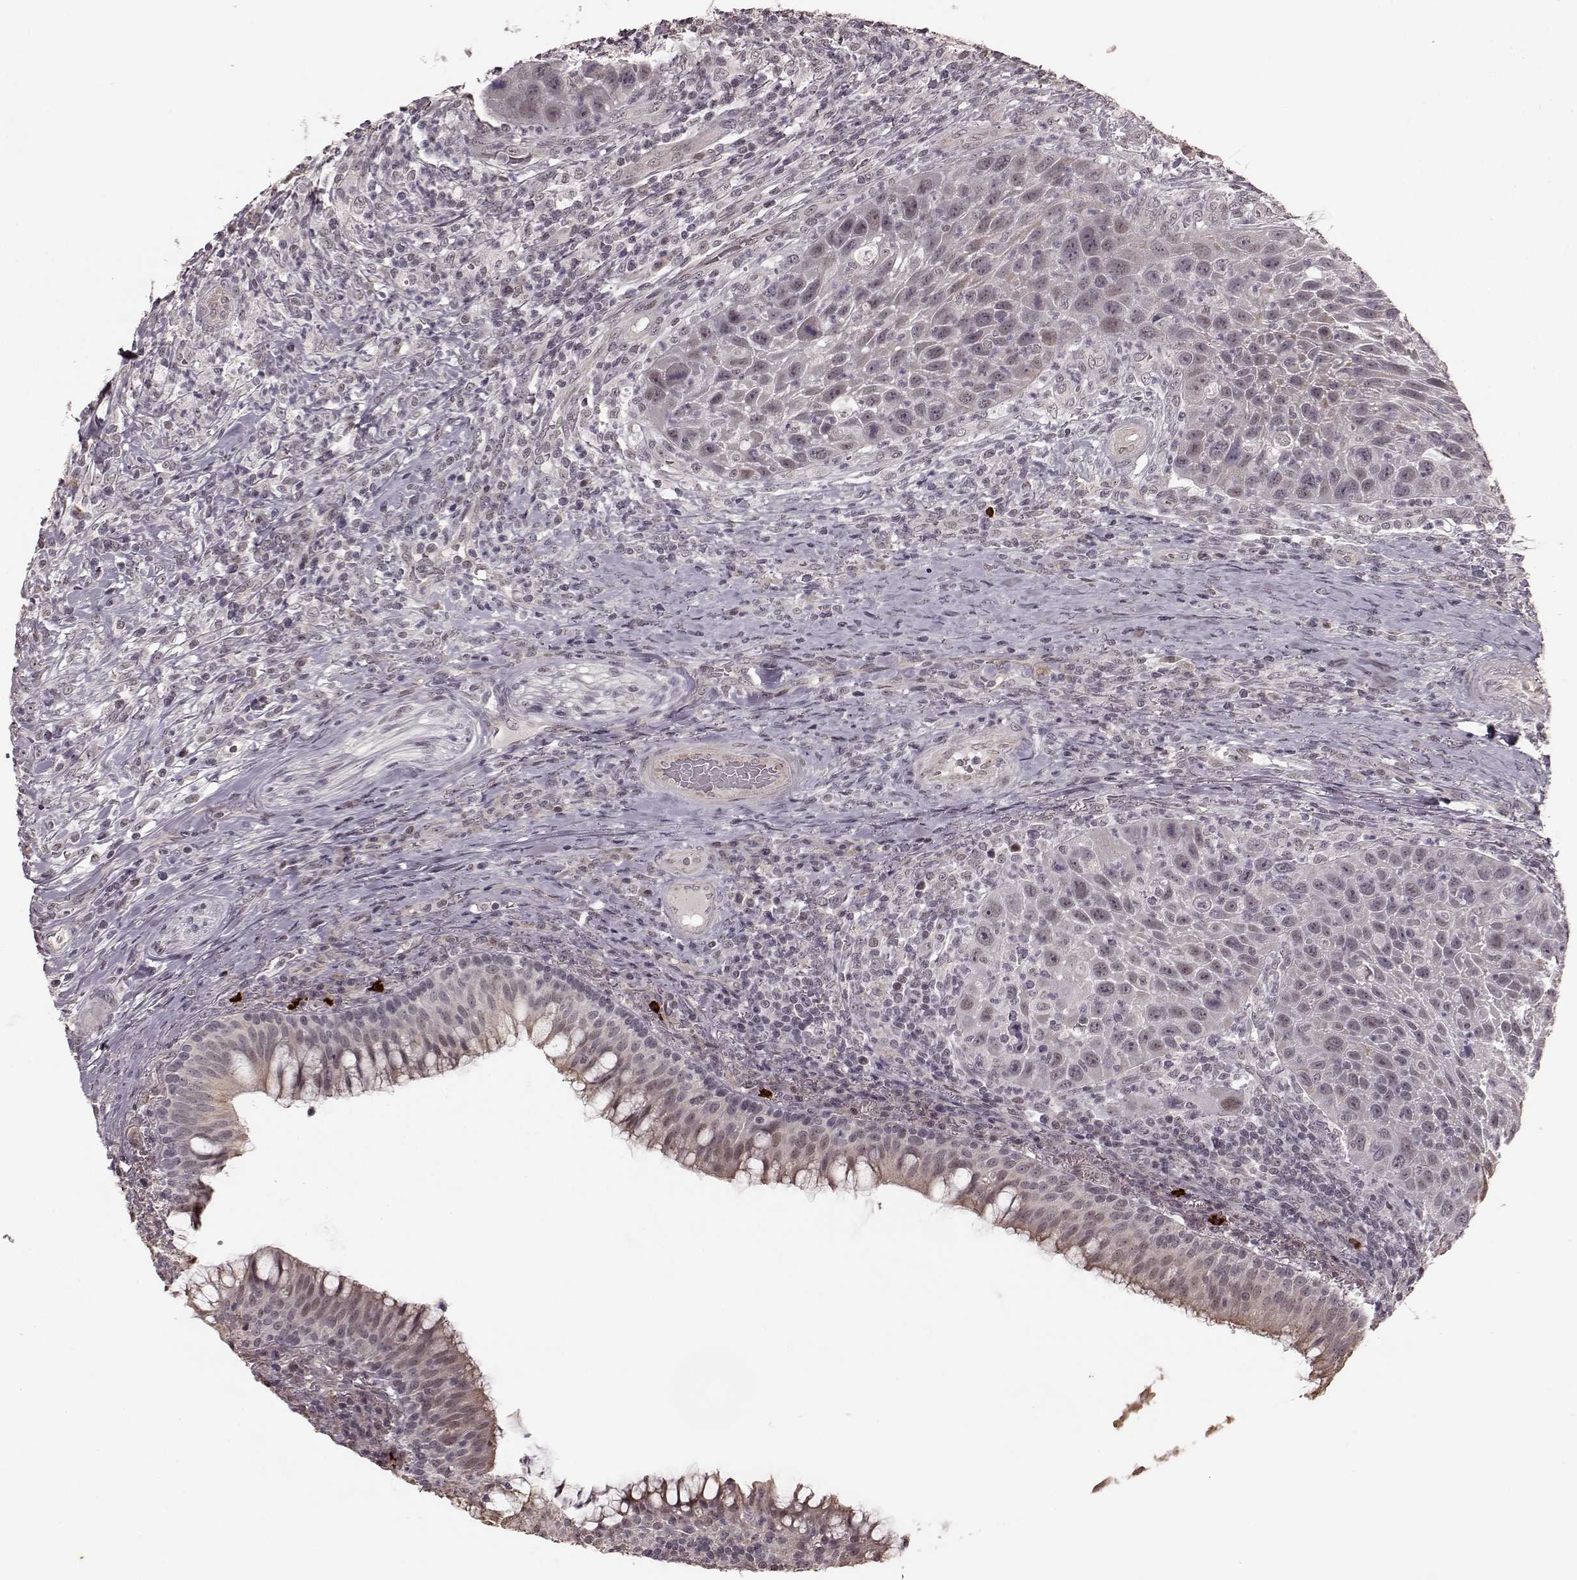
{"staining": {"intensity": "weak", "quantity": "<25%", "location": "nuclear"}, "tissue": "head and neck cancer", "cell_type": "Tumor cells", "image_type": "cancer", "snomed": [{"axis": "morphology", "description": "Squamous cell carcinoma, NOS"}, {"axis": "topography", "description": "Head-Neck"}], "caption": "High magnification brightfield microscopy of head and neck cancer (squamous cell carcinoma) stained with DAB (3,3'-diaminobenzidine) (brown) and counterstained with hematoxylin (blue): tumor cells show no significant staining. (Brightfield microscopy of DAB (3,3'-diaminobenzidine) IHC at high magnification).", "gene": "PLCB4", "patient": {"sex": "male", "age": 69}}